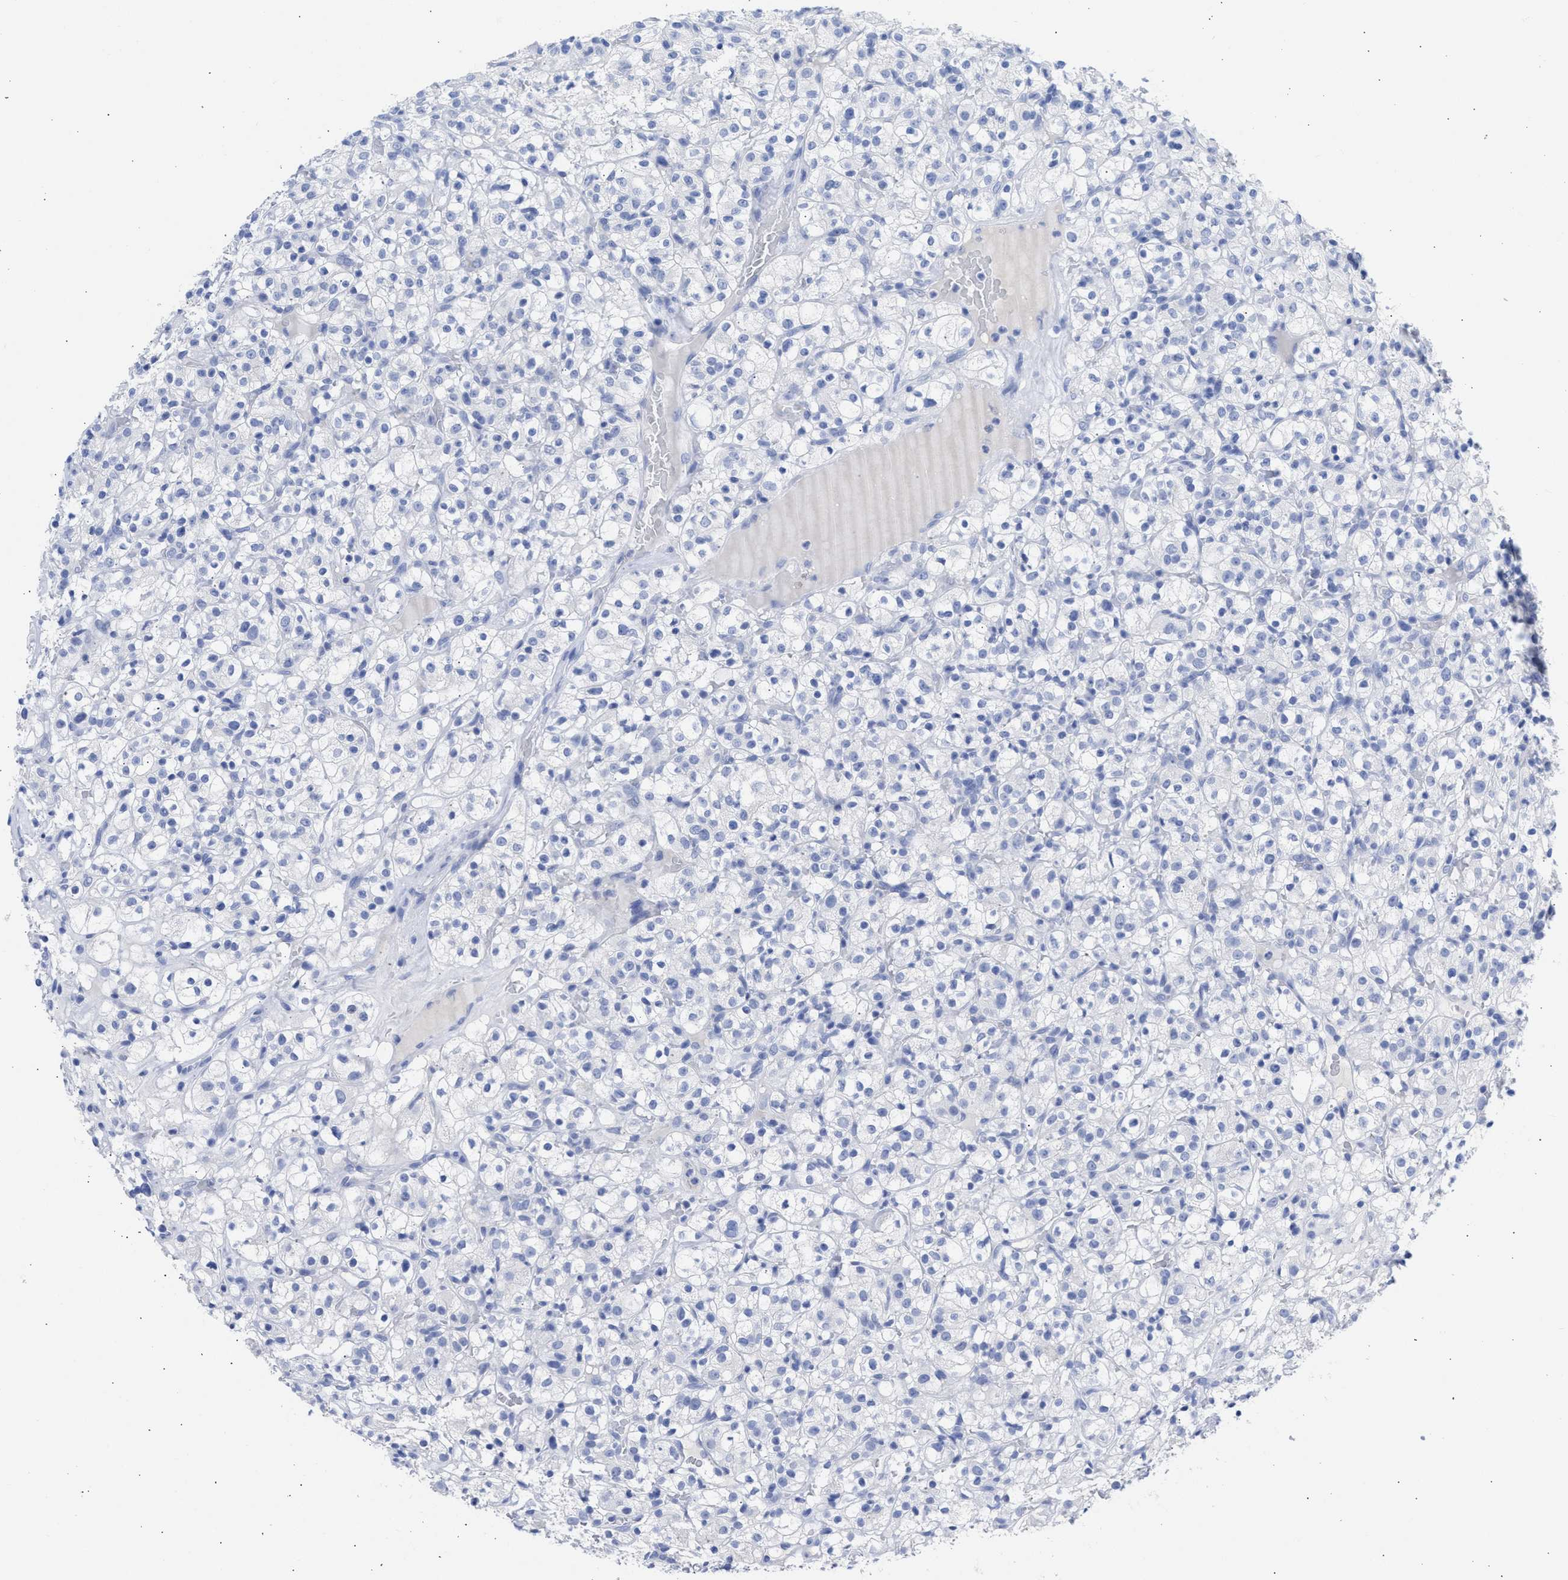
{"staining": {"intensity": "negative", "quantity": "none", "location": "none"}, "tissue": "renal cancer", "cell_type": "Tumor cells", "image_type": "cancer", "snomed": [{"axis": "morphology", "description": "Normal tissue, NOS"}, {"axis": "morphology", "description": "Adenocarcinoma, NOS"}, {"axis": "topography", "description": "Kidney"}], "caption": "An IHC image of renal adenocarcinoma is shown. There is no staining in tumor cells of renal adenocarcinoma. (DAB (3,3'-diaminobenzidine) immunohistochemistry (IHC), high magnification).", "gene": "NCAM1", "patient": {"sex": "female", "age": 72}}